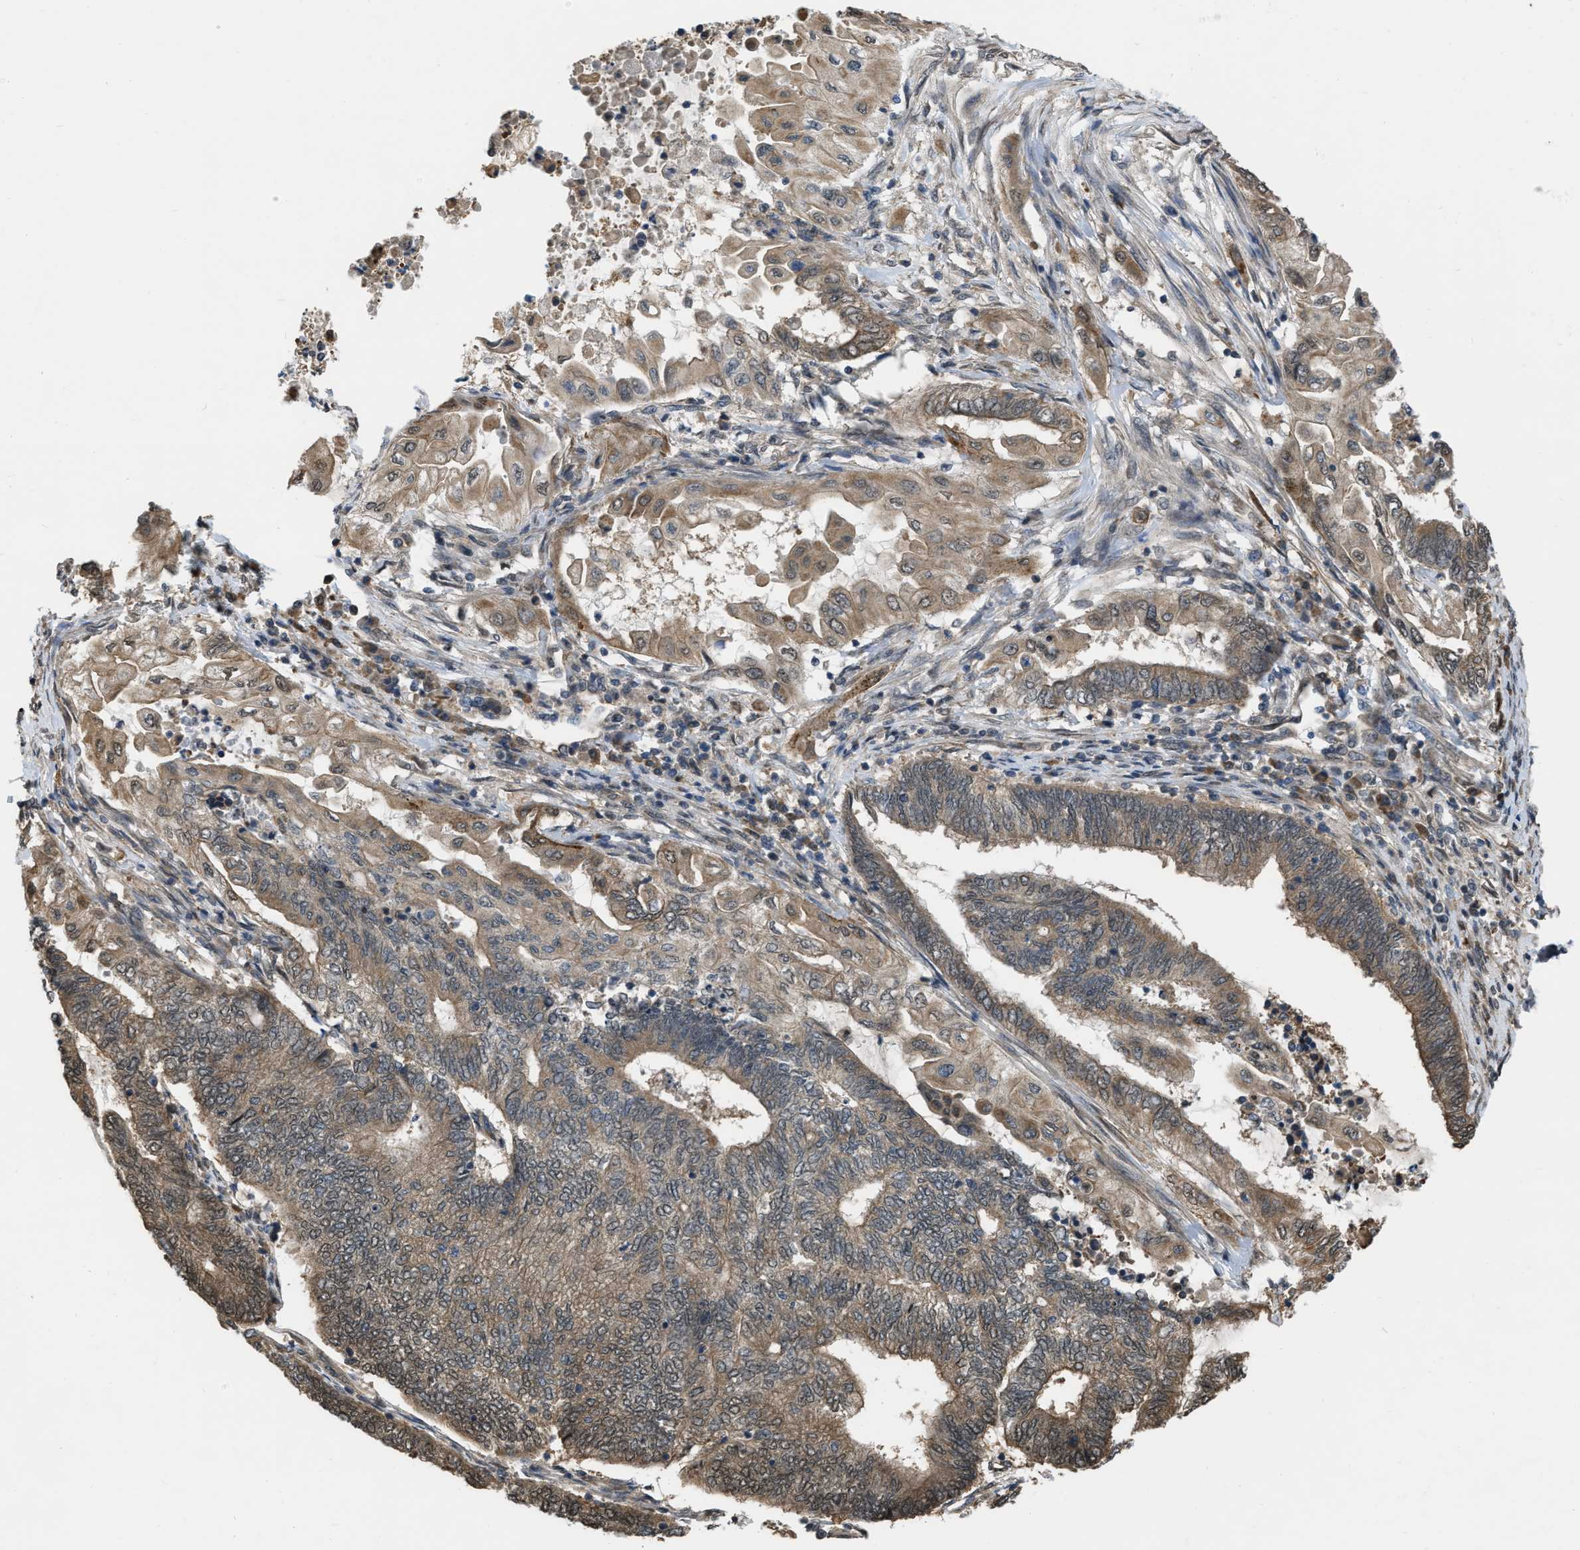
{"staining": {"intensity": "weak", "quantity": "25%-75%", "location": "cytoplasmic/membranous"}, "tissue": "endometrial cancer", "cell_type": "Tumor cells", "image_type": "cancer", "snomed": [{"axis": "morphology", "description": "Adenocarcinoma, NOS"}, {"axis": "topography", "description": "Uterus"}, {"axis": "topography", "description": "Endometrium"}], "caption": "Tumor cells reveal weak cytoplasmic/membranous staining in approximately 25%-75% of cells in endometrial cancer.", "gene": "BCL7C", "patient": {"sex": "female", "age": 70}}